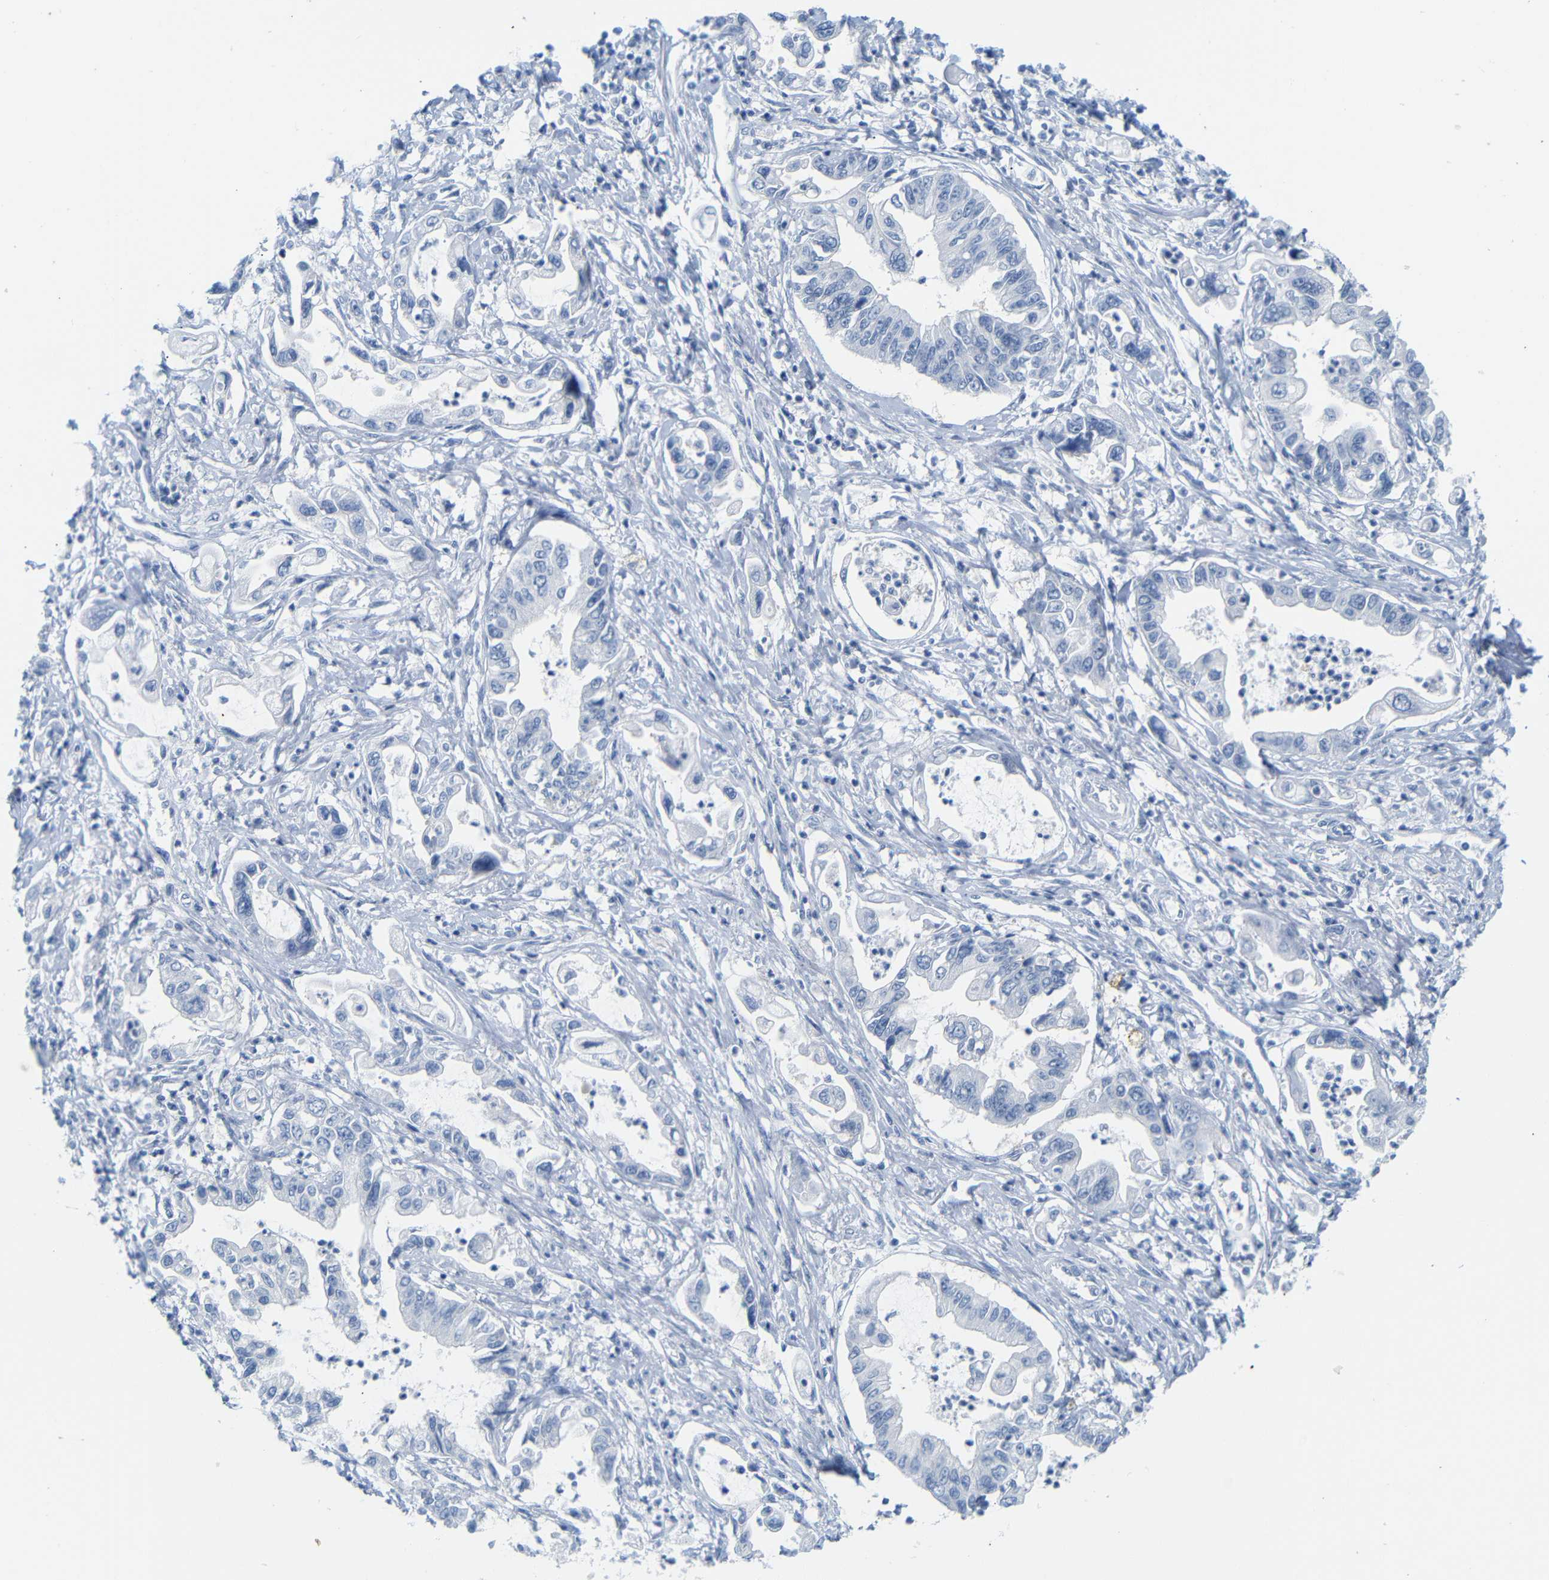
{"staining": {"intensity": "negative", "quantity": "none", "location": "none"}, "tissue": "pancreatic cancer", "cell_type": "Tumor cells", "image_type": "cancer", "snomed": [{"axis": "morphology", "description": "Adenocarcinoma, NOS"}, {"axis": "topography", "description": "Pancreas"}], "caption": "Immunohistochemistry (IHC) micrograph of neoplastic tissue: pancreatic cancer (adenocarcinoma) stained with DAB (3,3'-diaminobenzidine) demonstrates no significant protein staining in tumor cells.", "gene": "FCRL1", "patient": {"sex": "male", "age": 56}}